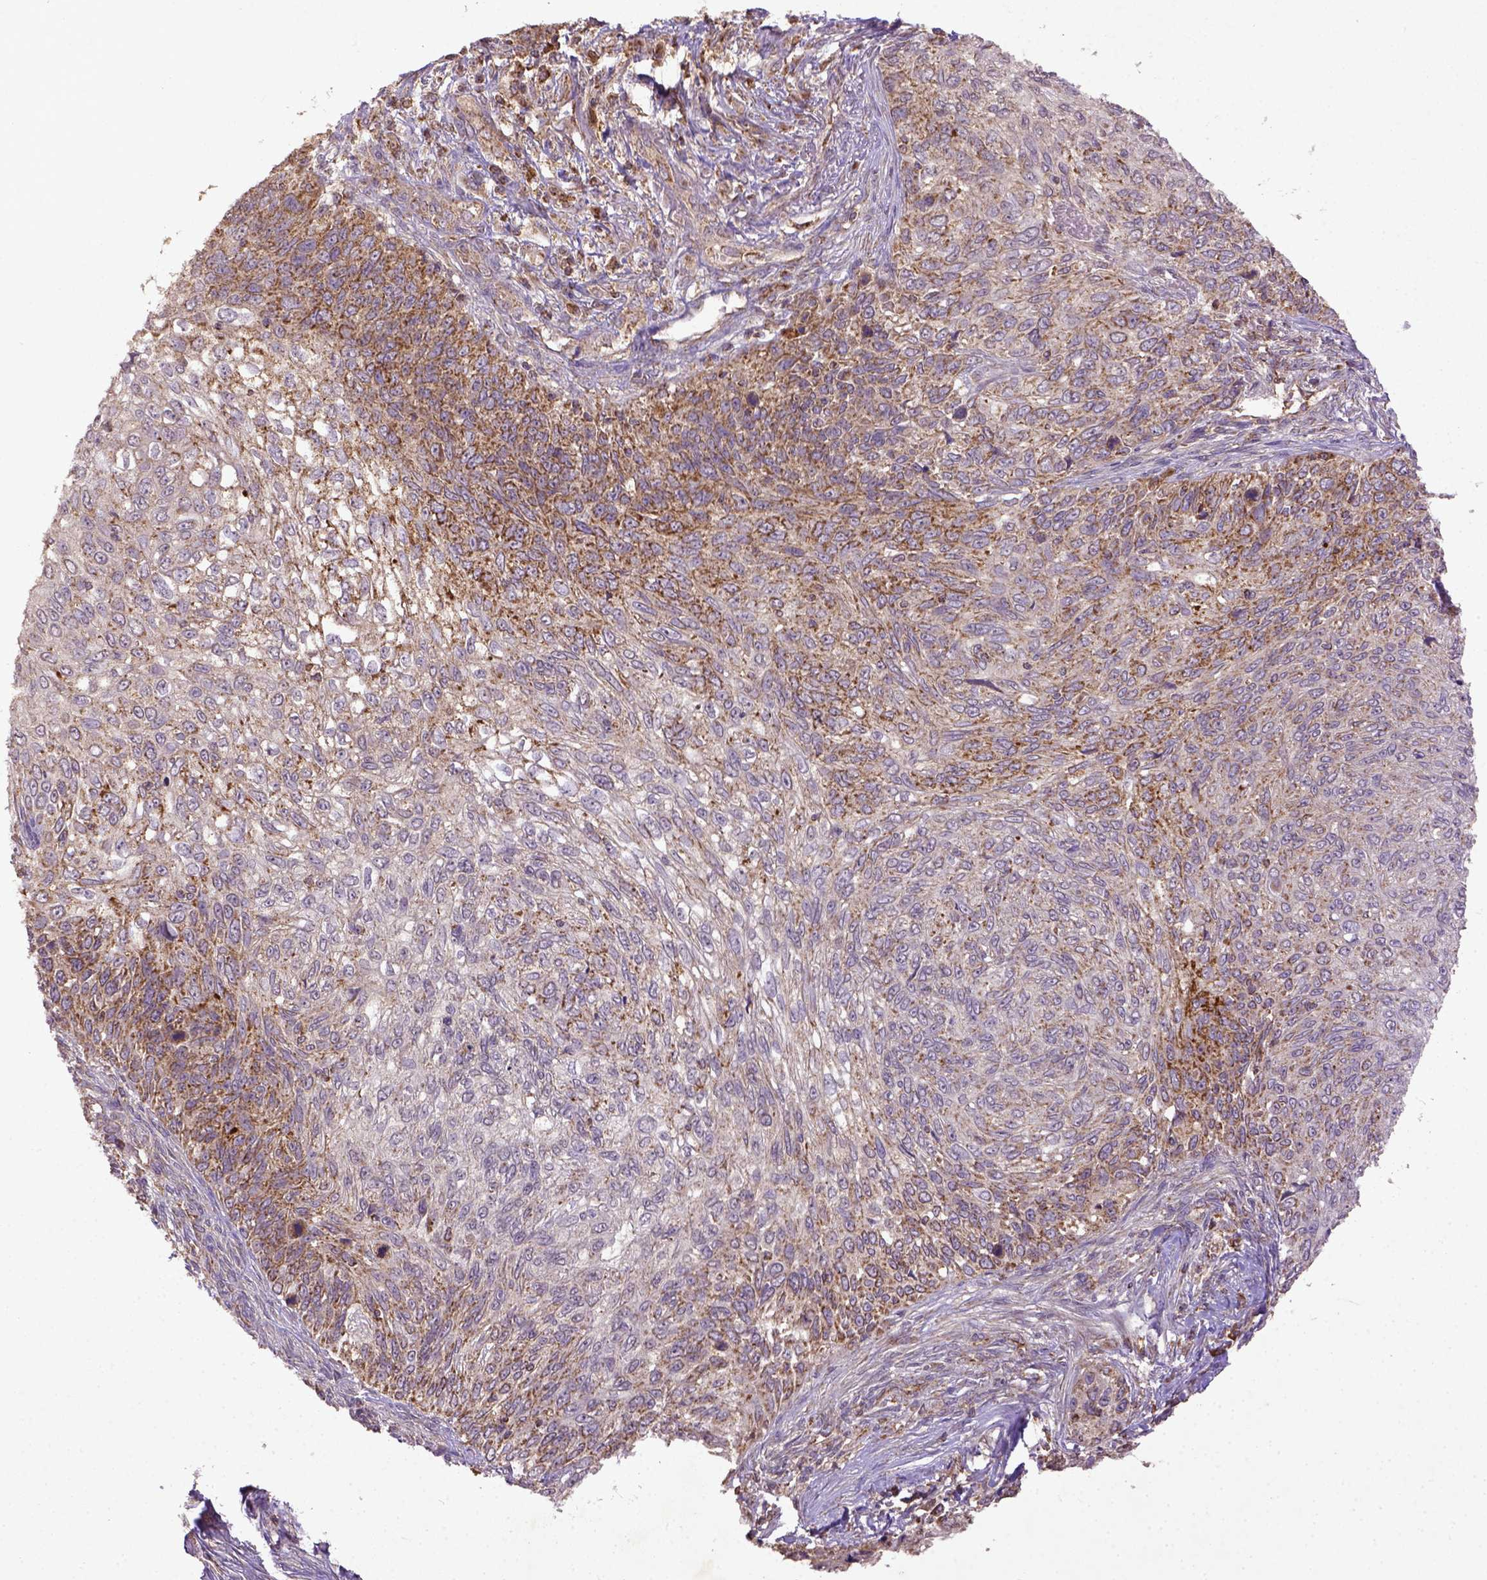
{"staining": {"intensity": "moderate", "quantity": "25%-75%", "location": "cytoplasmic/membranous"}, "tissue": "skin cancer", "cell_type": "Tumor cells", "image_type": "cancer", "snomed": [{"axis": "morphology", "description": "Squamous cell carcinoma, NOS"}, {"axis": "topography", "description": "Skin"}], "caption": "IHC staining of skin cancer (squamous cell carcinoma), which shows medium levels of moderate cytoplasmic/membranous positivity in approximately 25%-75% of tumor cells indicating moderate cytoplasmic/membranous protein expression. The staining was performed using DAB (3,3'-diaminobenzidine) (brown) for protein detection and nuclei were counterstained in hematoxylin (blue).", "gene": "MT-CO1", "patient": {"sex": "male", "age": 92}}